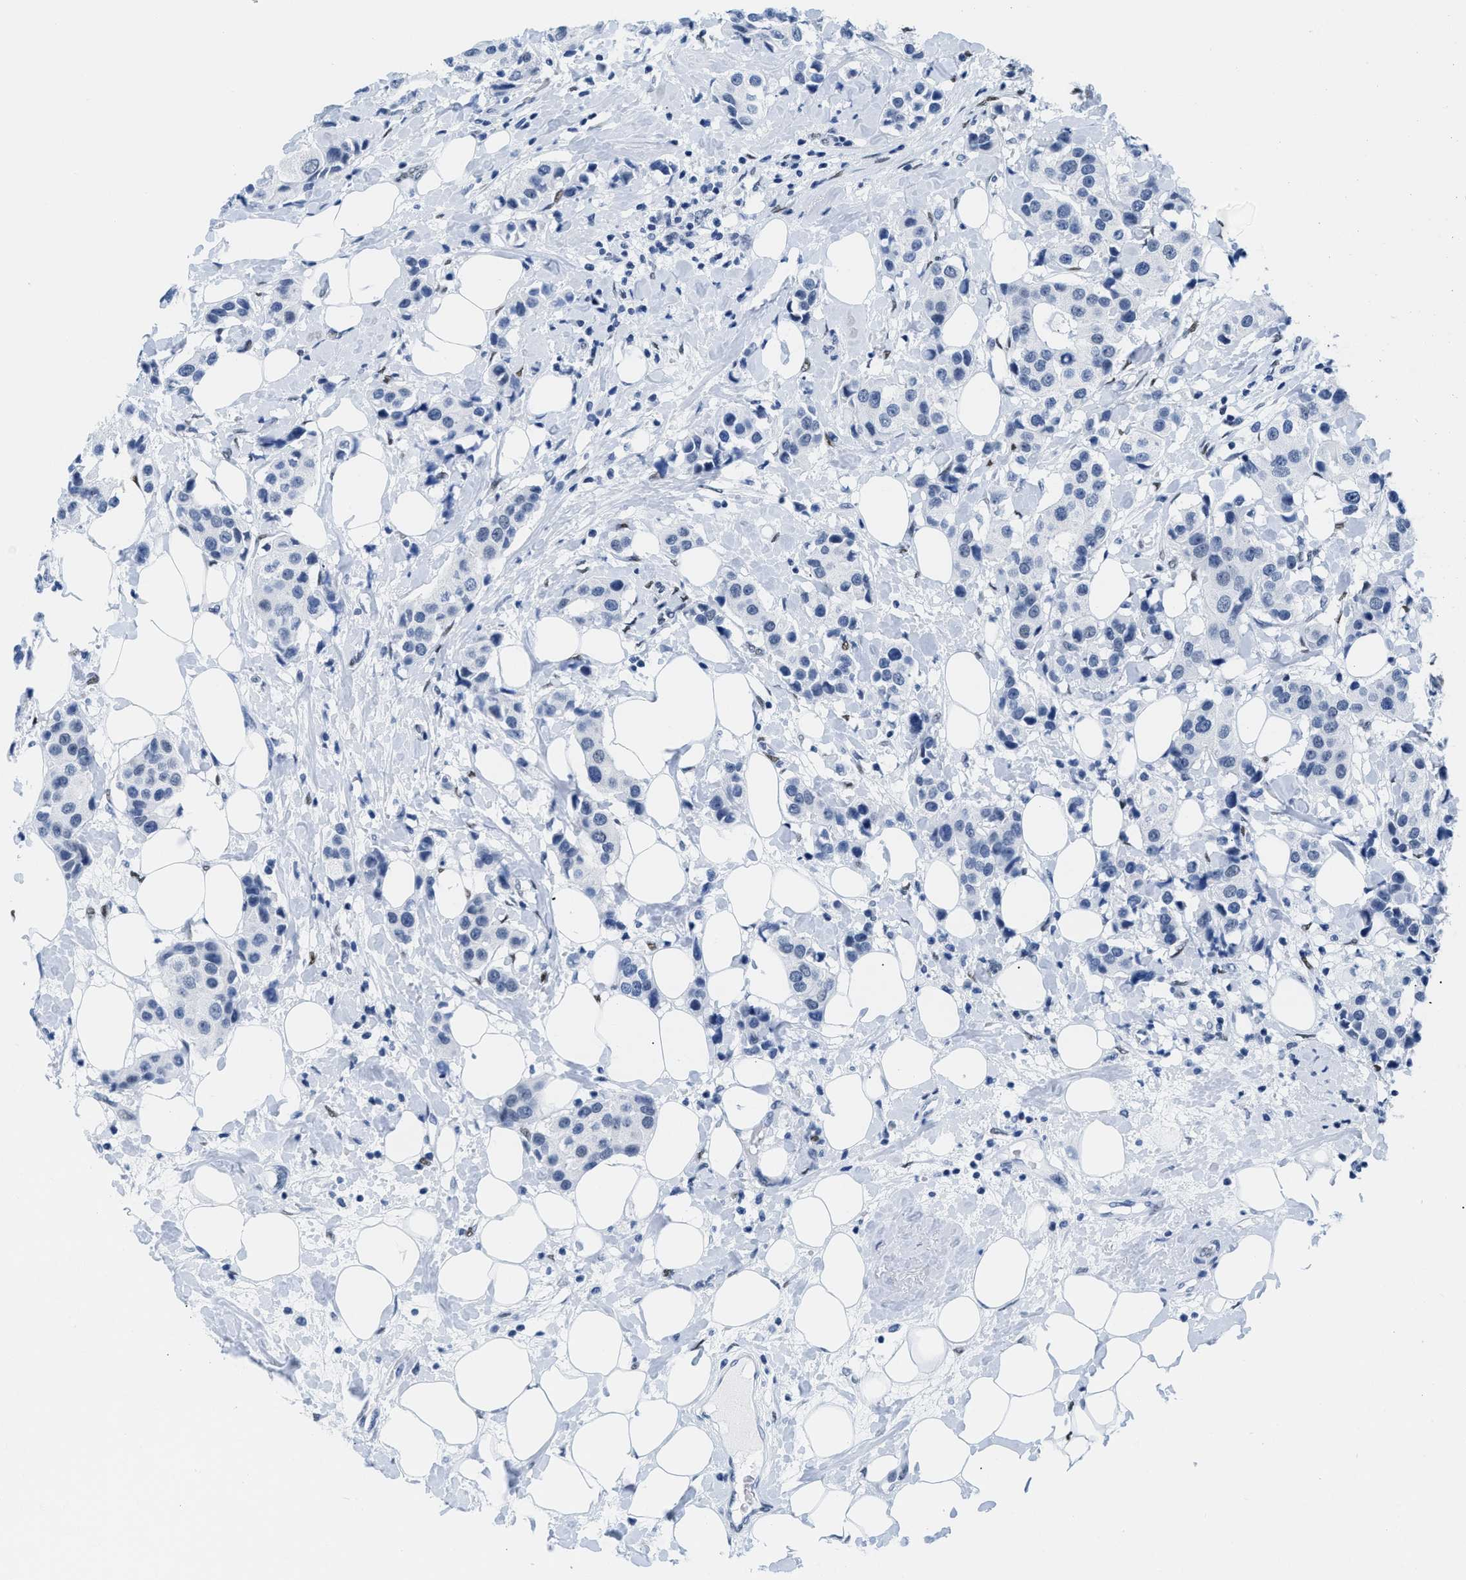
{"staining": {"intensity": "negative", "quantity": "none", "location": "none"}, "tissue": "breast cancer", "cell_type": "Tumor cells", "image_type": "cancer", "snomed": [{"axis": "morphology", "description": "Normal tissue, NOS"}, {"axis": "morphology", "description": "Duct carcinoma"}, {"axis": "topography", "description": "Breast"}], "caption": "Protein analysis of breast cancer shows no significant positivity in tumor cells.", "gene": "CTBP1", "patient": {"sex": "female", "age": 39}}